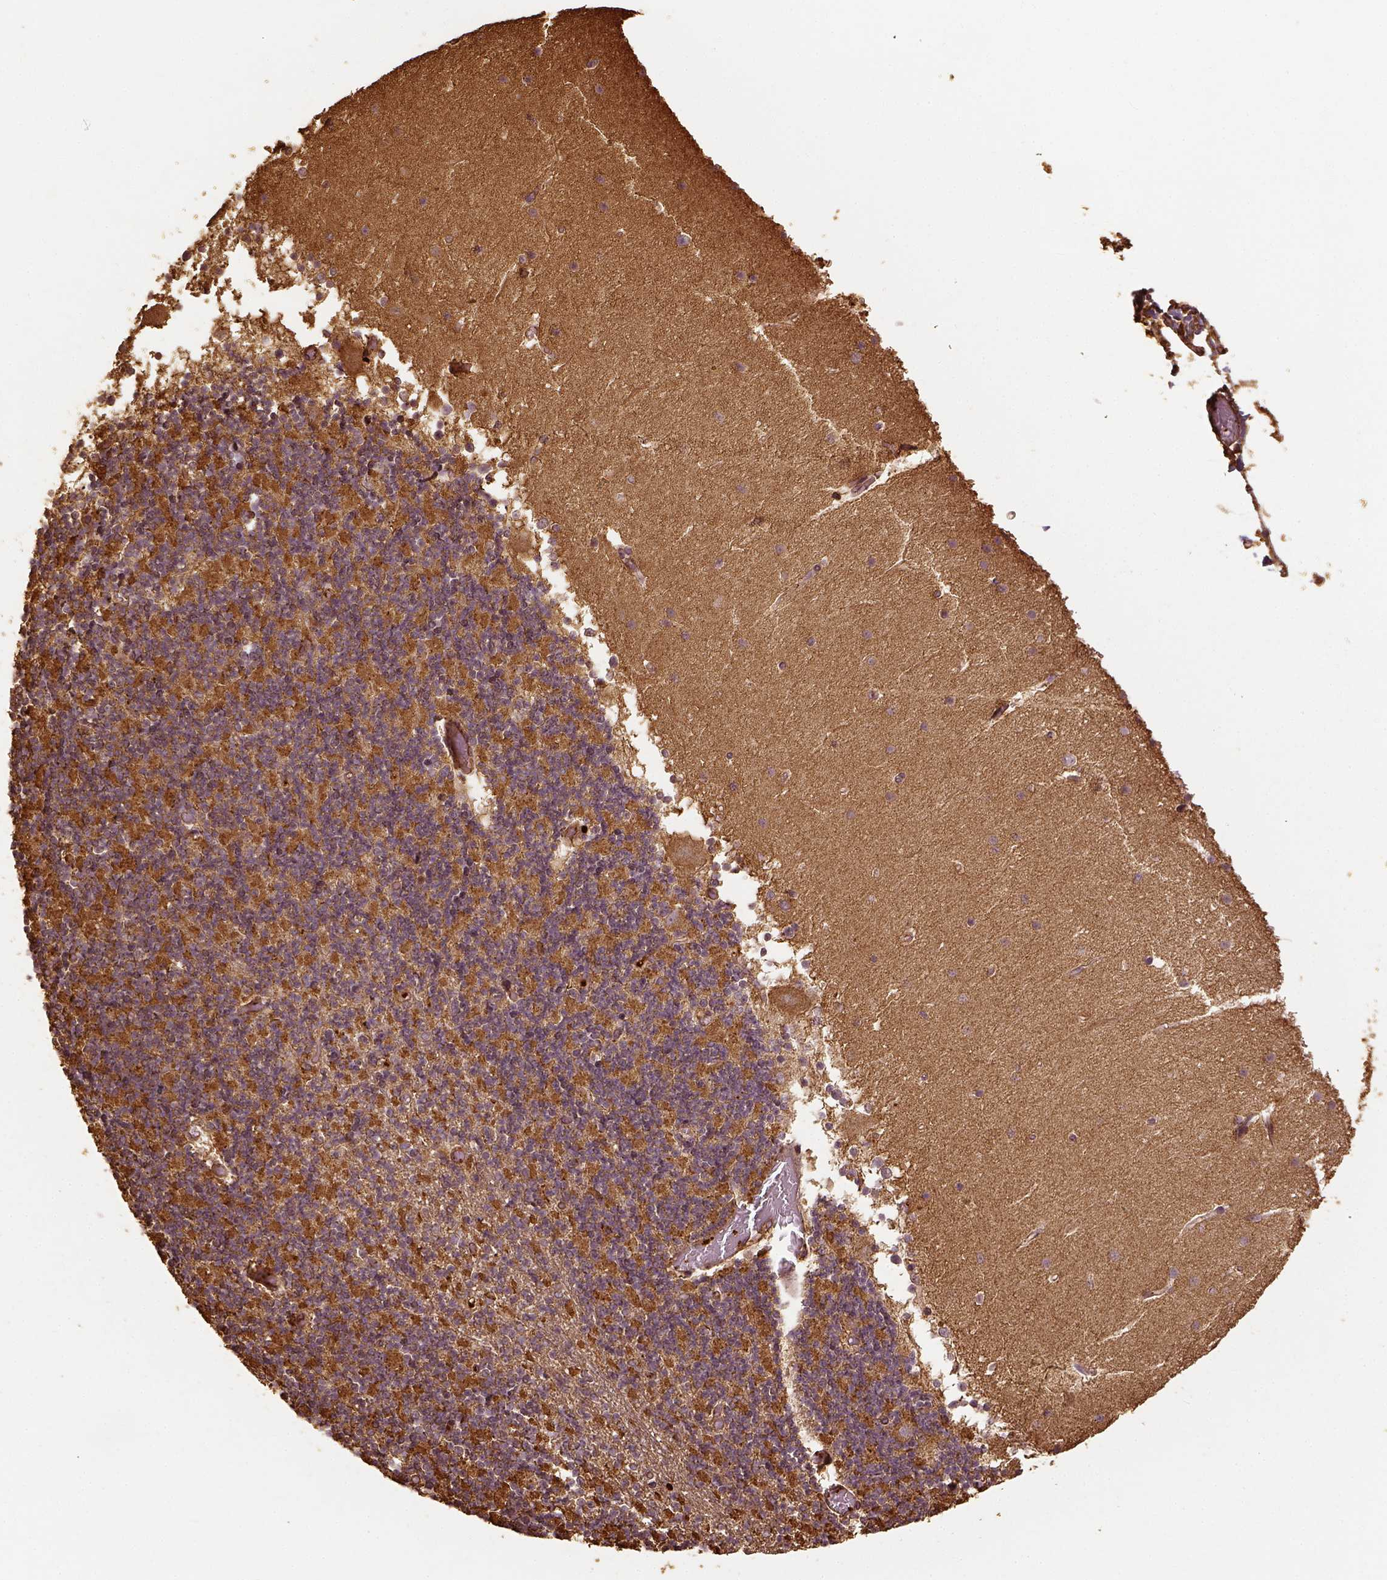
{"staining": {"intensity": "weak", "quantity": ">75%", "location": "cytoplasmic/membranous"}, "tissue": "cerebellum", "cell_type": "Cells in granular layer", "image_type": "normal", "snomed": [{"axis": "morphology", "description": "Normal tissue, NOS"}, {"axis": "topography", "description": "Cerebellum"}], "caption": "Cells in granular layer show low levels of weak cytoplasmic/membranous expression in approximately >75% of cells in normal human cerebellum.", "gene": "VEGFA", "patient": {"sex": "female", "age": 28}}